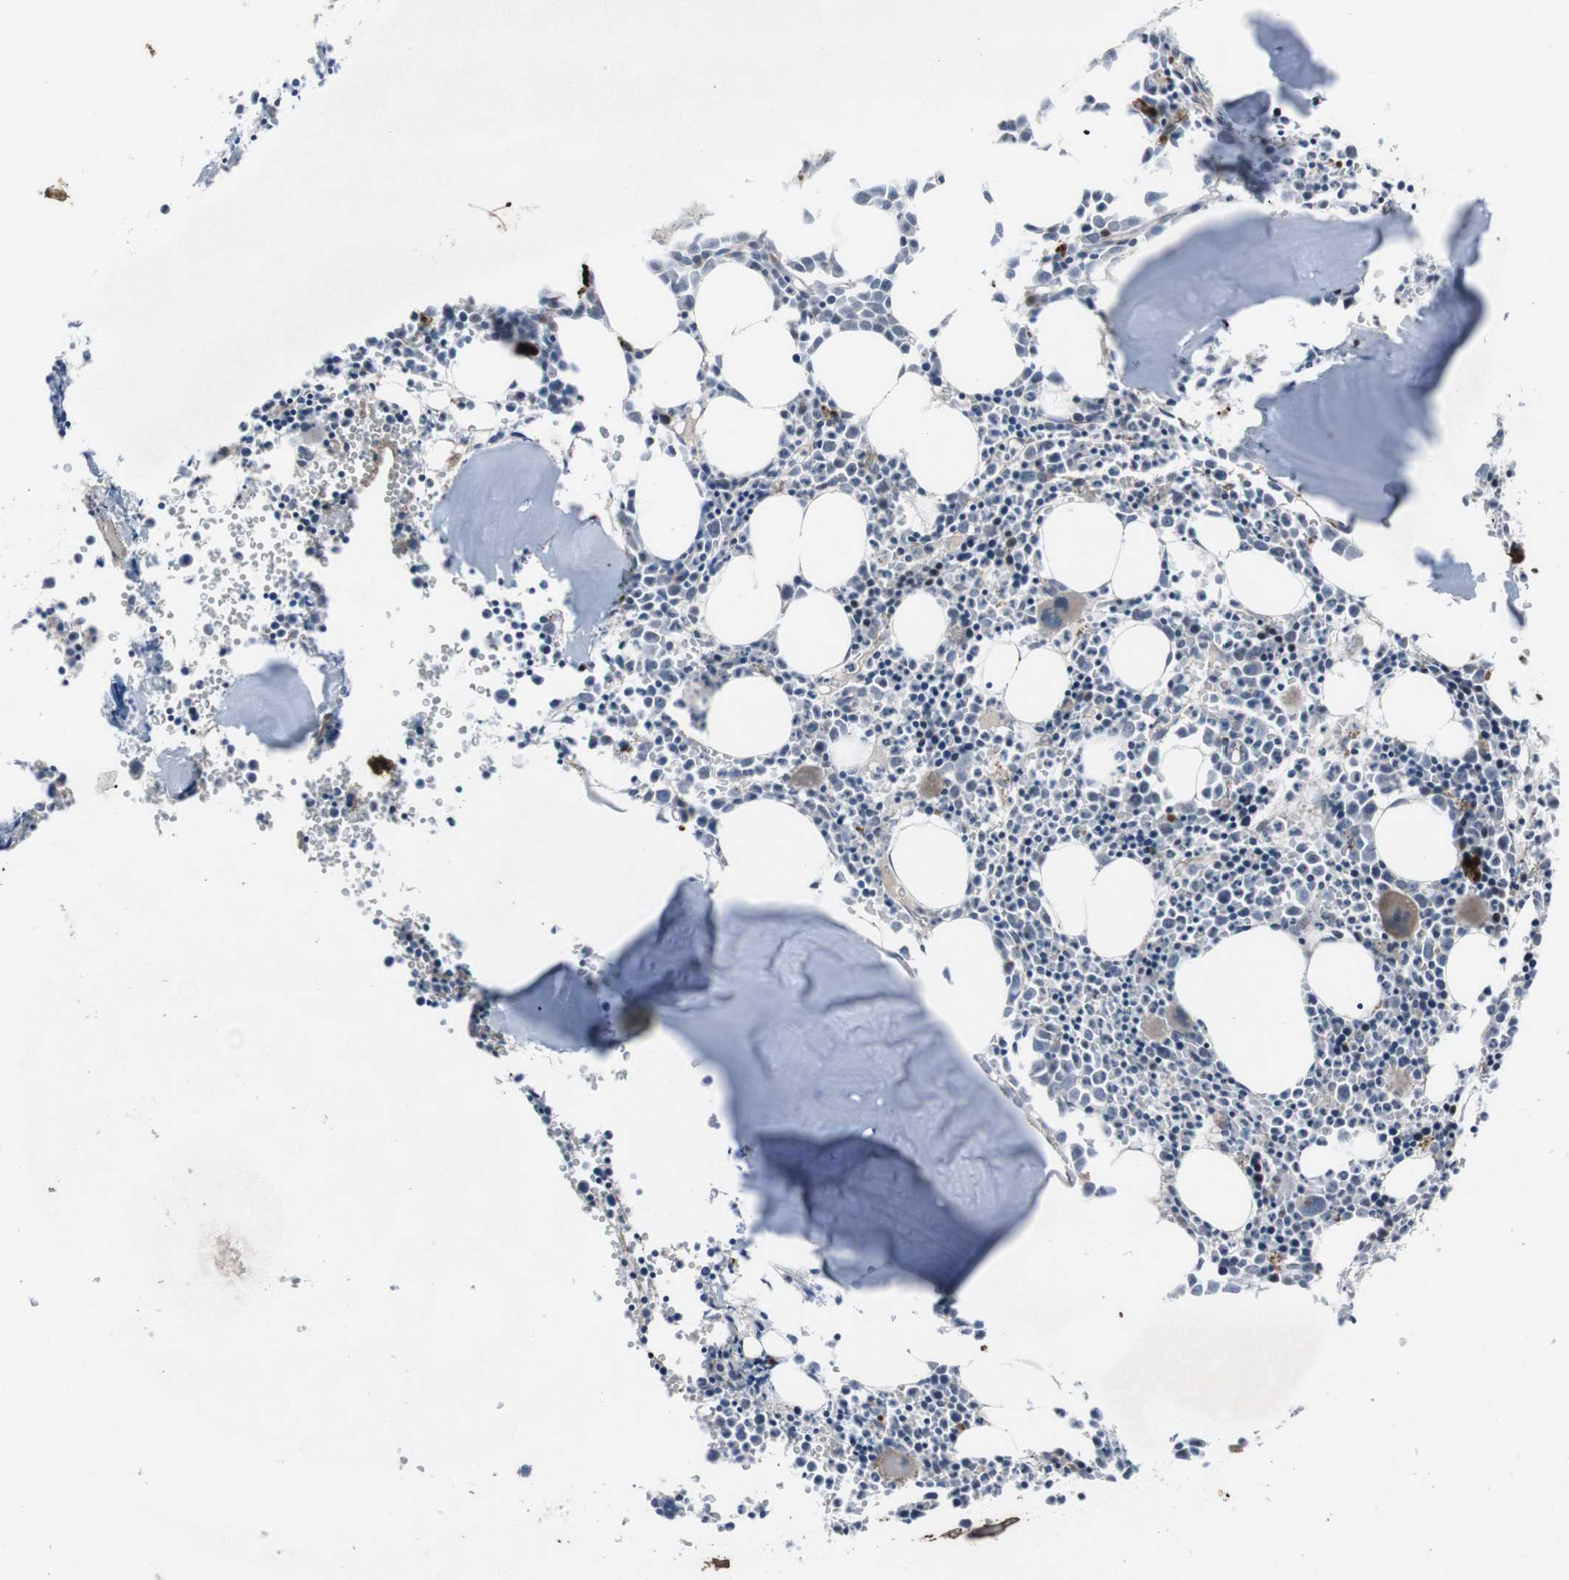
{"staining": {"intensity": "weak", "quantity": "<25%", "location": "cytoplasmic/membranous"}, "tissue": "bone marrow", "cell_type": "Hematopoietic cells", "image_type": "normal", "snomed": [{"axis": "morphology", "description": "Normal tissue, NOS"}, {"axis": "morphology", "description": "Inflammation, NOS"}, {"axis": "topography", "description": "Bone marrow"}], "caption": "This is an immunohistochemistry histopathology image of benign human bone marrow. There is no positivity in hematopoietic cells.", "gene": "EFNA5", "patient": {"sex": "female", "age": 17}}